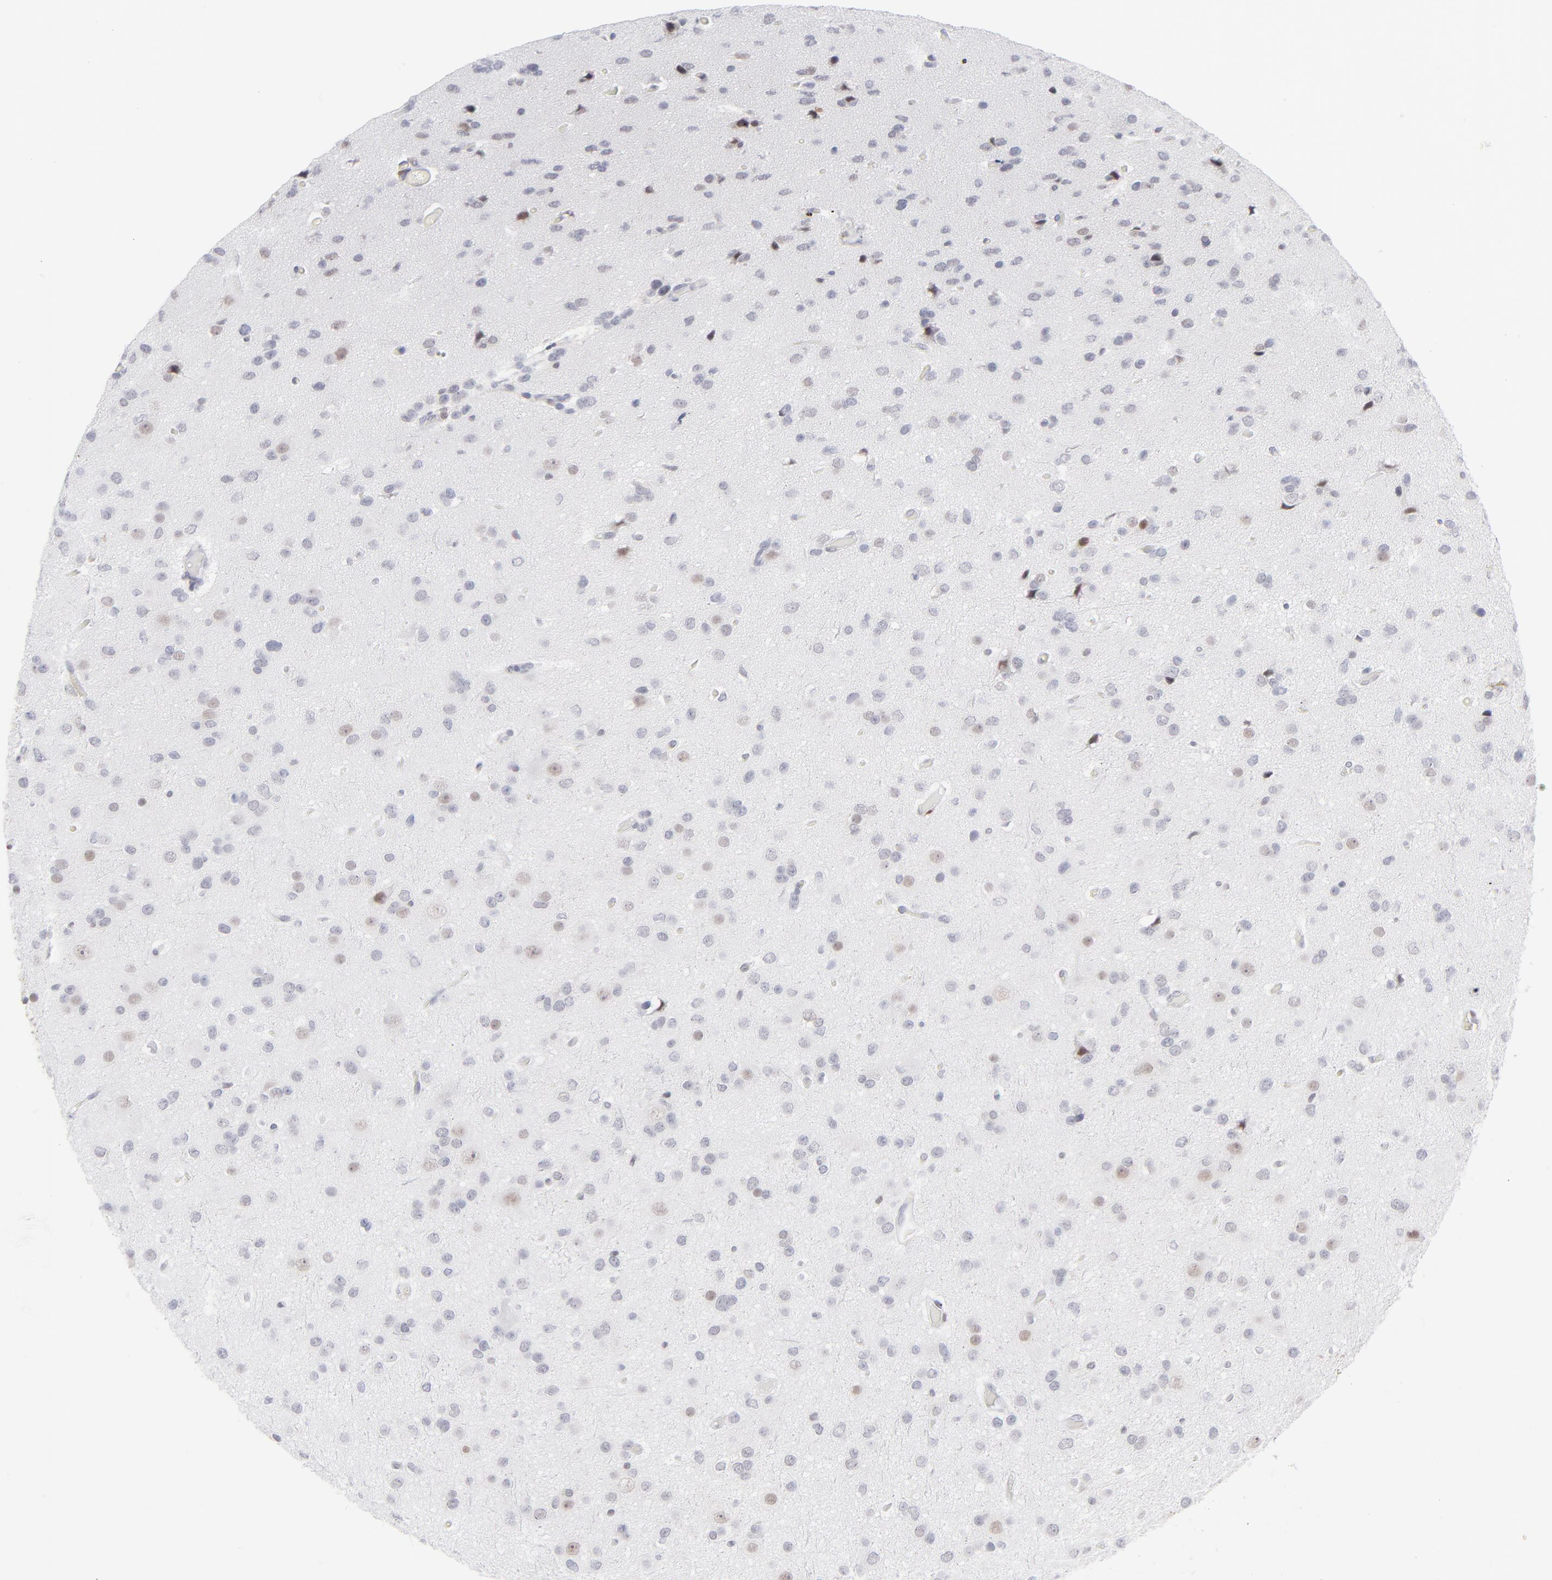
{"staining": {"intensity": "negative", "quantity": "none", "location": "none"}, "tissue": "glioma", "cell_type": "Tumor cells", "image_type": "cancer", "snomed": [{"axis": "morphology", "description": "Glioma, malignant, Low grade"}, {"axis": "topography", "description": "Brain"}], "caption": "This is an immunohistochemistry (IHC) photomicrograph of malignant low-grade glioma. There is no positivity in tumor cells.", "gene": "CCR2", "patient": {"sex": "male", "age": 42}}